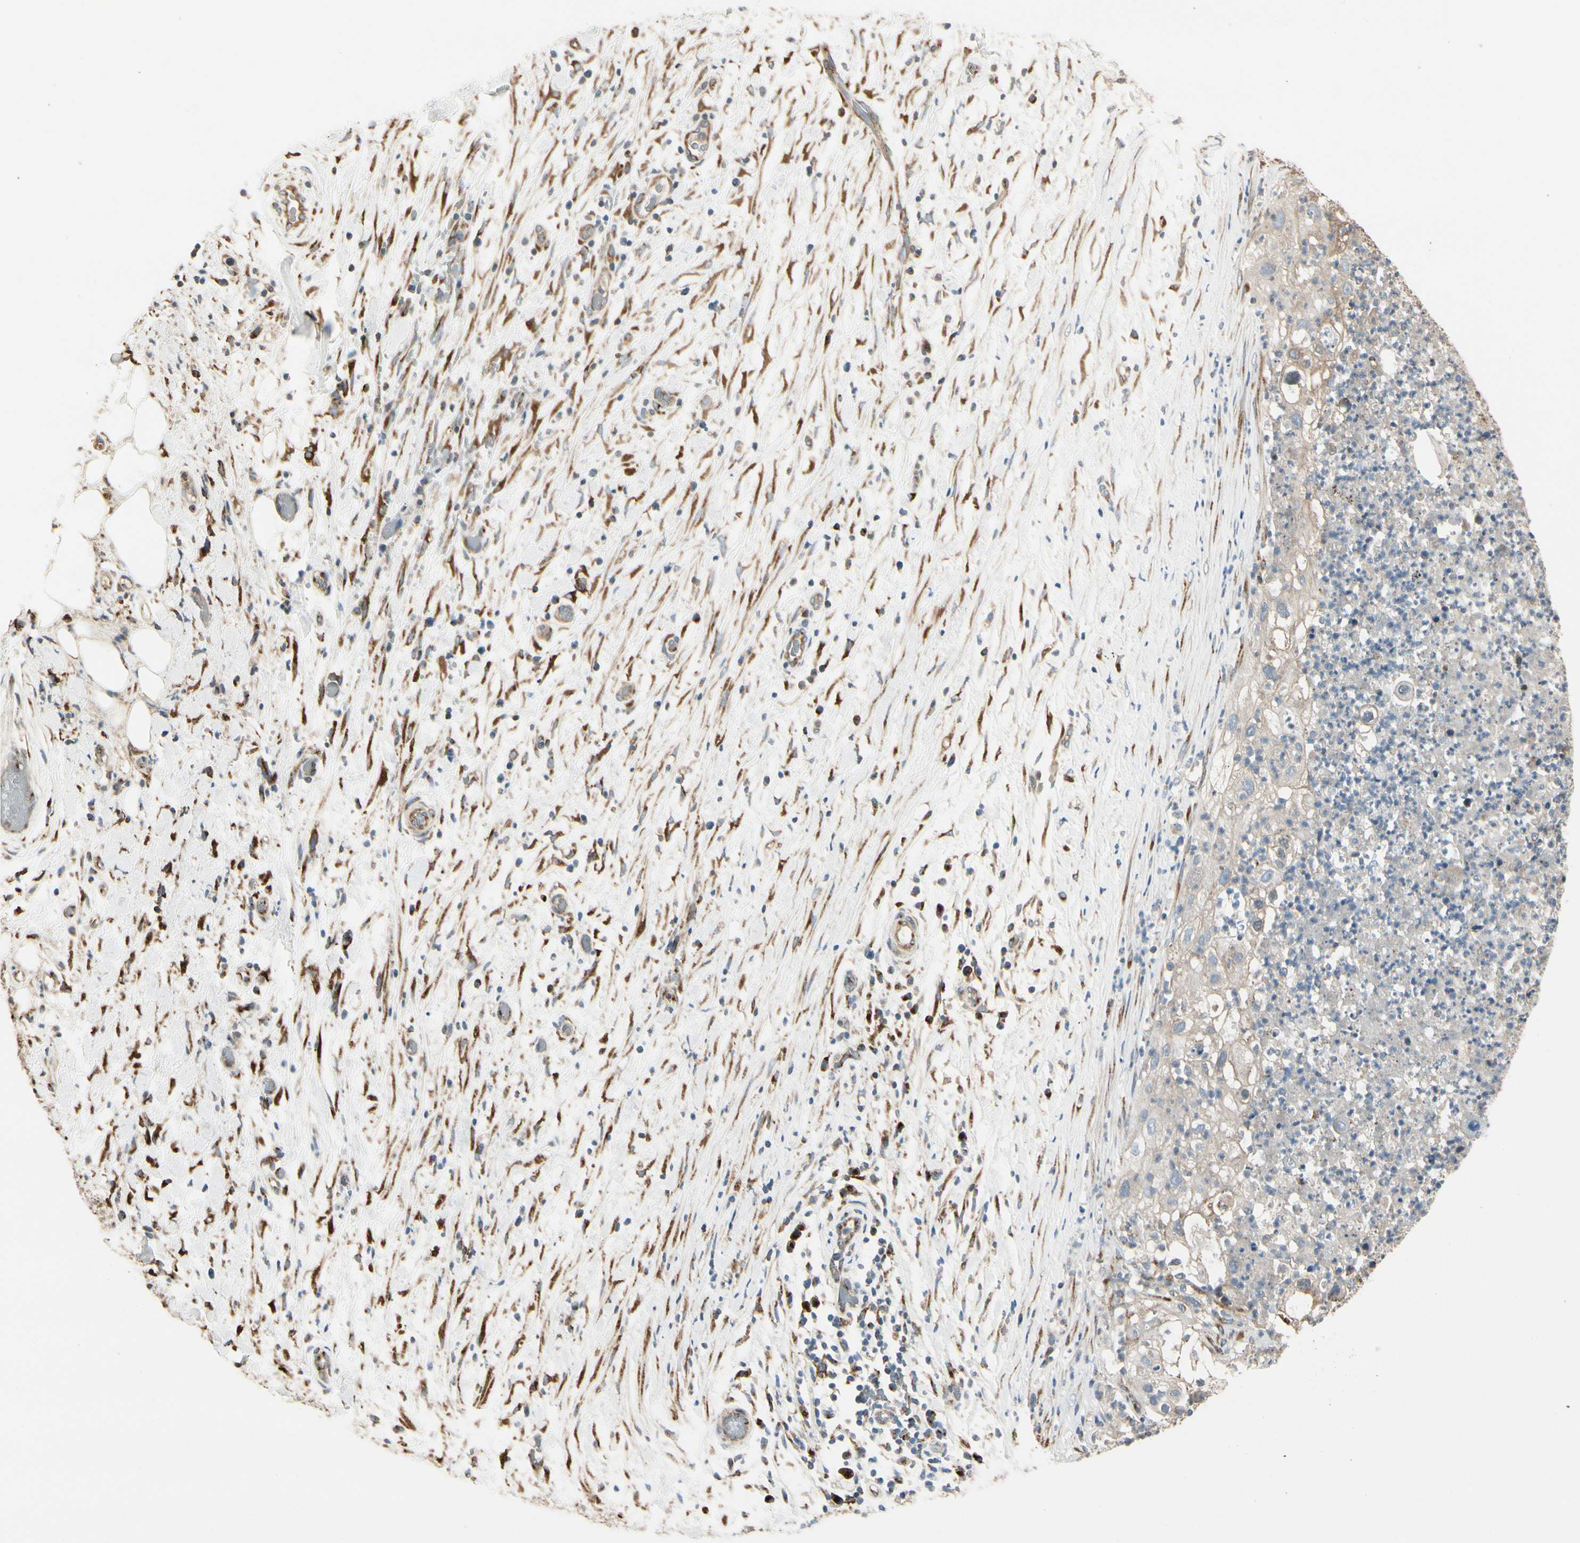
{"staining": {"intensity": "weak", "quantity": ">75%", "location": "cytoplasmic/membranous"}, "tissue": "lung cancer", "cell_type": "Tumor cells", "image_type": "cancer", "snomed": [{"axis": "morphology", "description": "Inflammation, NOS"}, {"axis": "morphology", "description": "Squamous cell carcinoma, NOS"}, {"axis": "topography", "description": "Lymph node"}, {"axis": "topography", "description": "Soft tissue"}, {"axis": "topography", "description": "Lung"}], "caption": "IHC of lung cancer (squamous cell carcinoma) reveals low levels of weak cytoplasmic/membranous positivity in about >75% of tumor cells. The protein of interest is shown in brown color, while the nuclei are stained blue.", "gene": "NUCB2", "patient": {"sex": "male", "age": 66}}